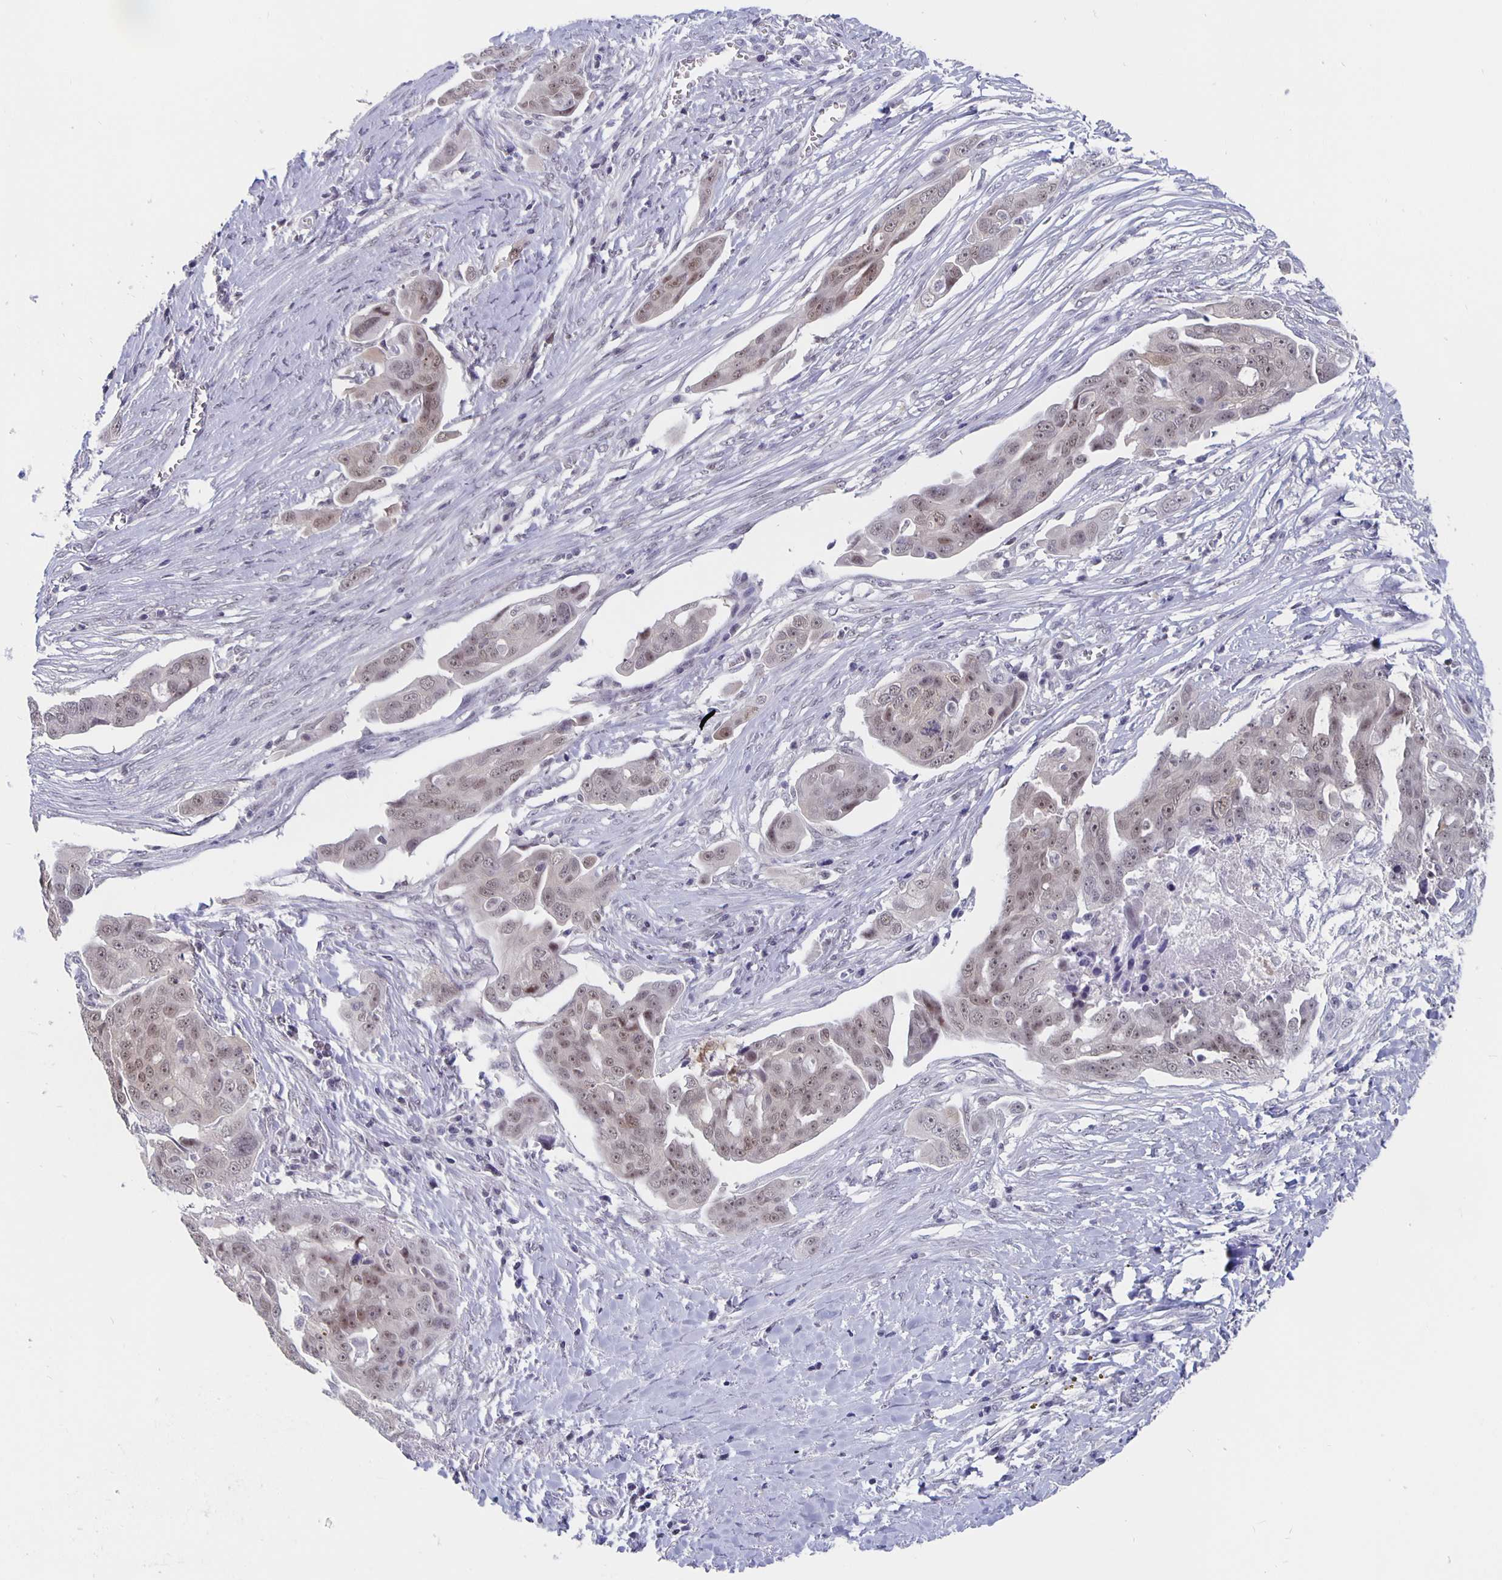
{"staining": {"intensity": "weak", "quantity": ">75%", "location": "nuclear"}, "tissue": "ovarian cancer", "cell_type": "Tumor cells", "image_type": "cancer", "snomed": [{"axis": "morphology", "description": "Carcinoma, endometroid"}, {"axis": "topography", "description": "Ovary"}], "caption": "A brown stain highlights weak nuclear expression of a protein in human ovarian endometroid carcinoma tumor cells.", "gene": "ZNF691", "patient": {"sex": "female", "age": 70}}